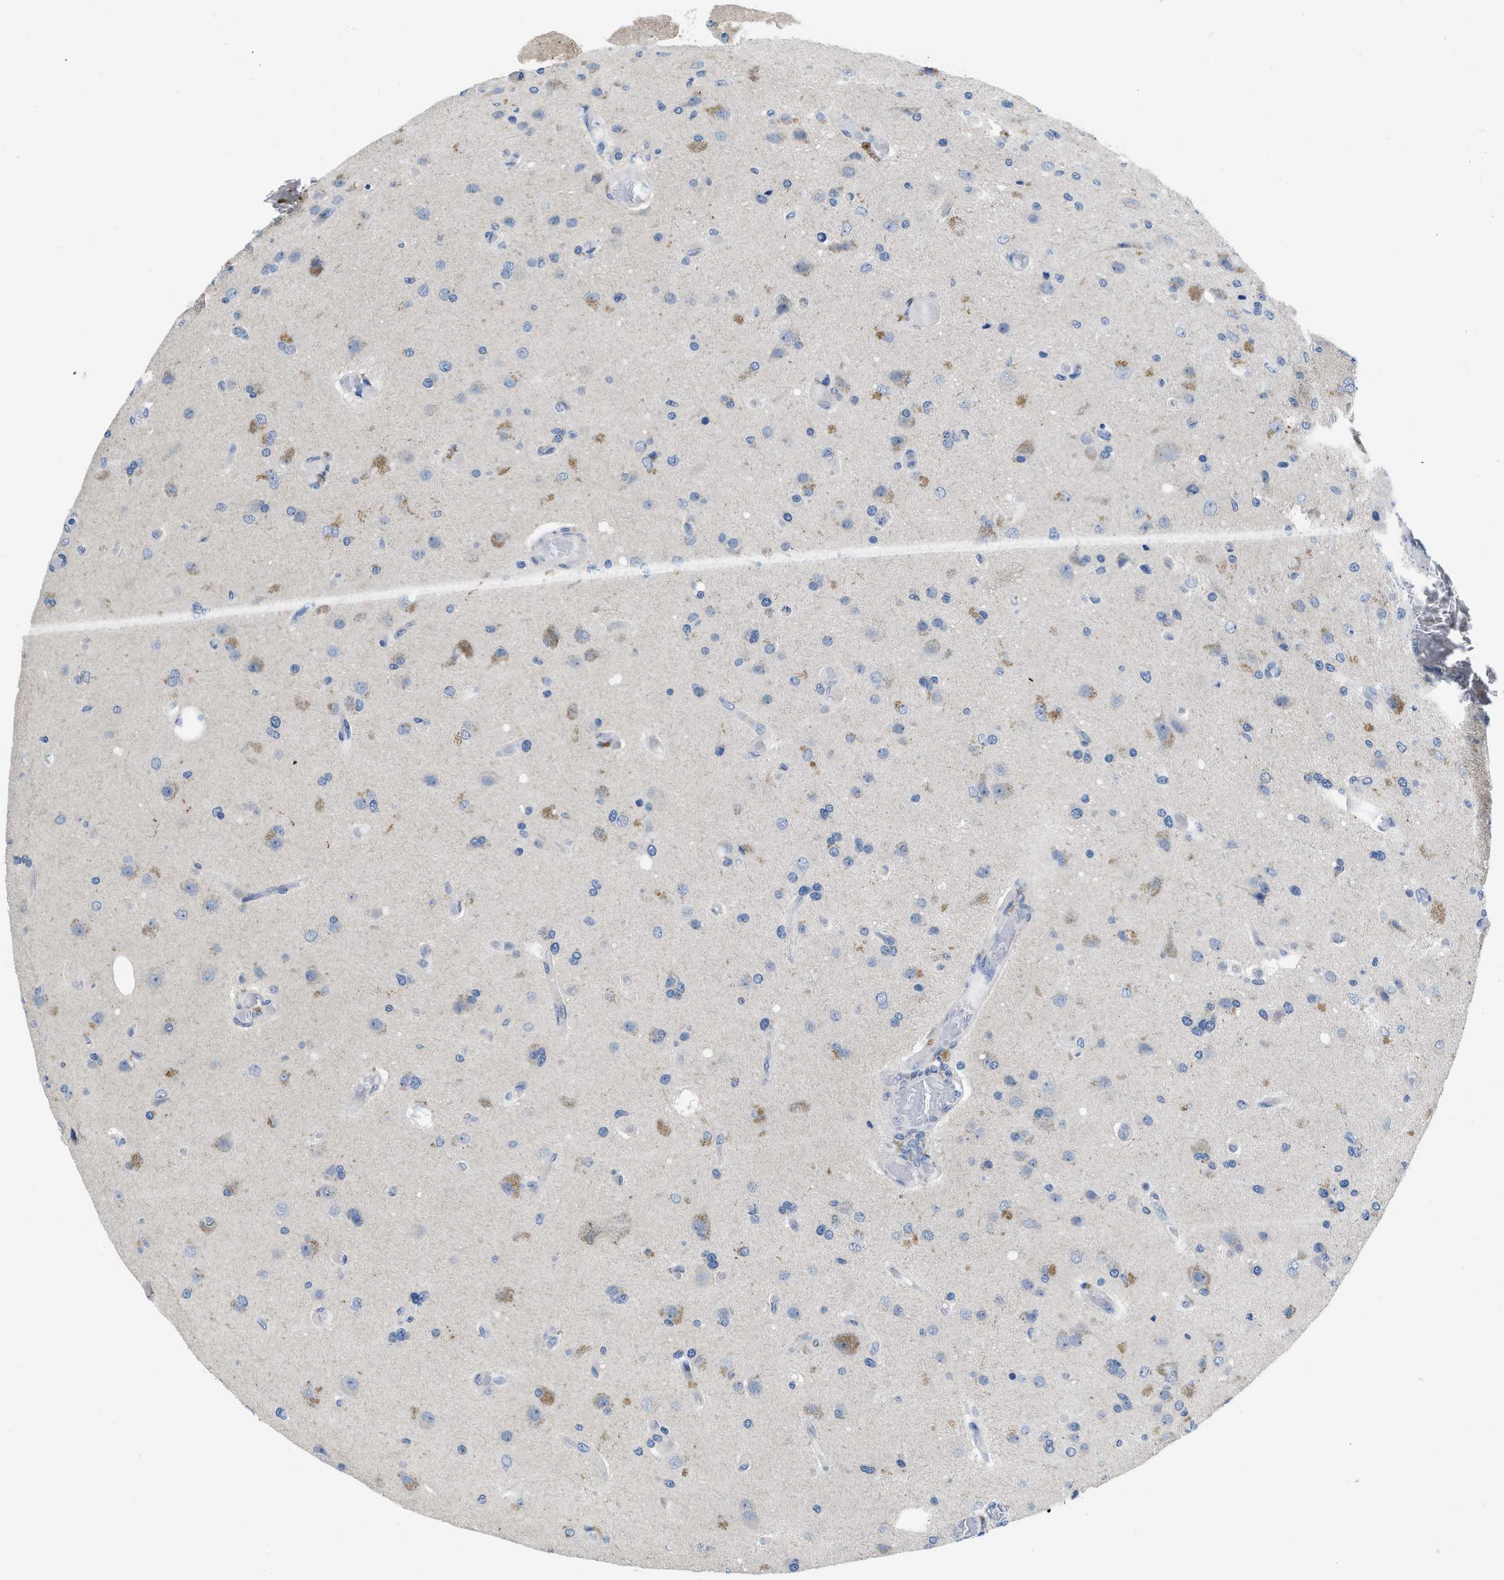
{"staining": {"intensity": "negative", "quantity": "none", "location": "none"}, "tissue": "glioma", "cell_type": "Tumor cells", "image_type": "cancer", "snomed": [{"axis": "morphology", "description": "Normal tissue, NOS"}, {"axis": "morphology", "description": "Glioma, malignant, High grade"}, {"axis": "topography", "description": "Cerebral cortex"}], "caption": "Histopathology image shows no protein staining in tumor cells of malignant high-grade glioma tissue.", "gene": "PYY", "patient": {"sex": "male", "age": 77}}